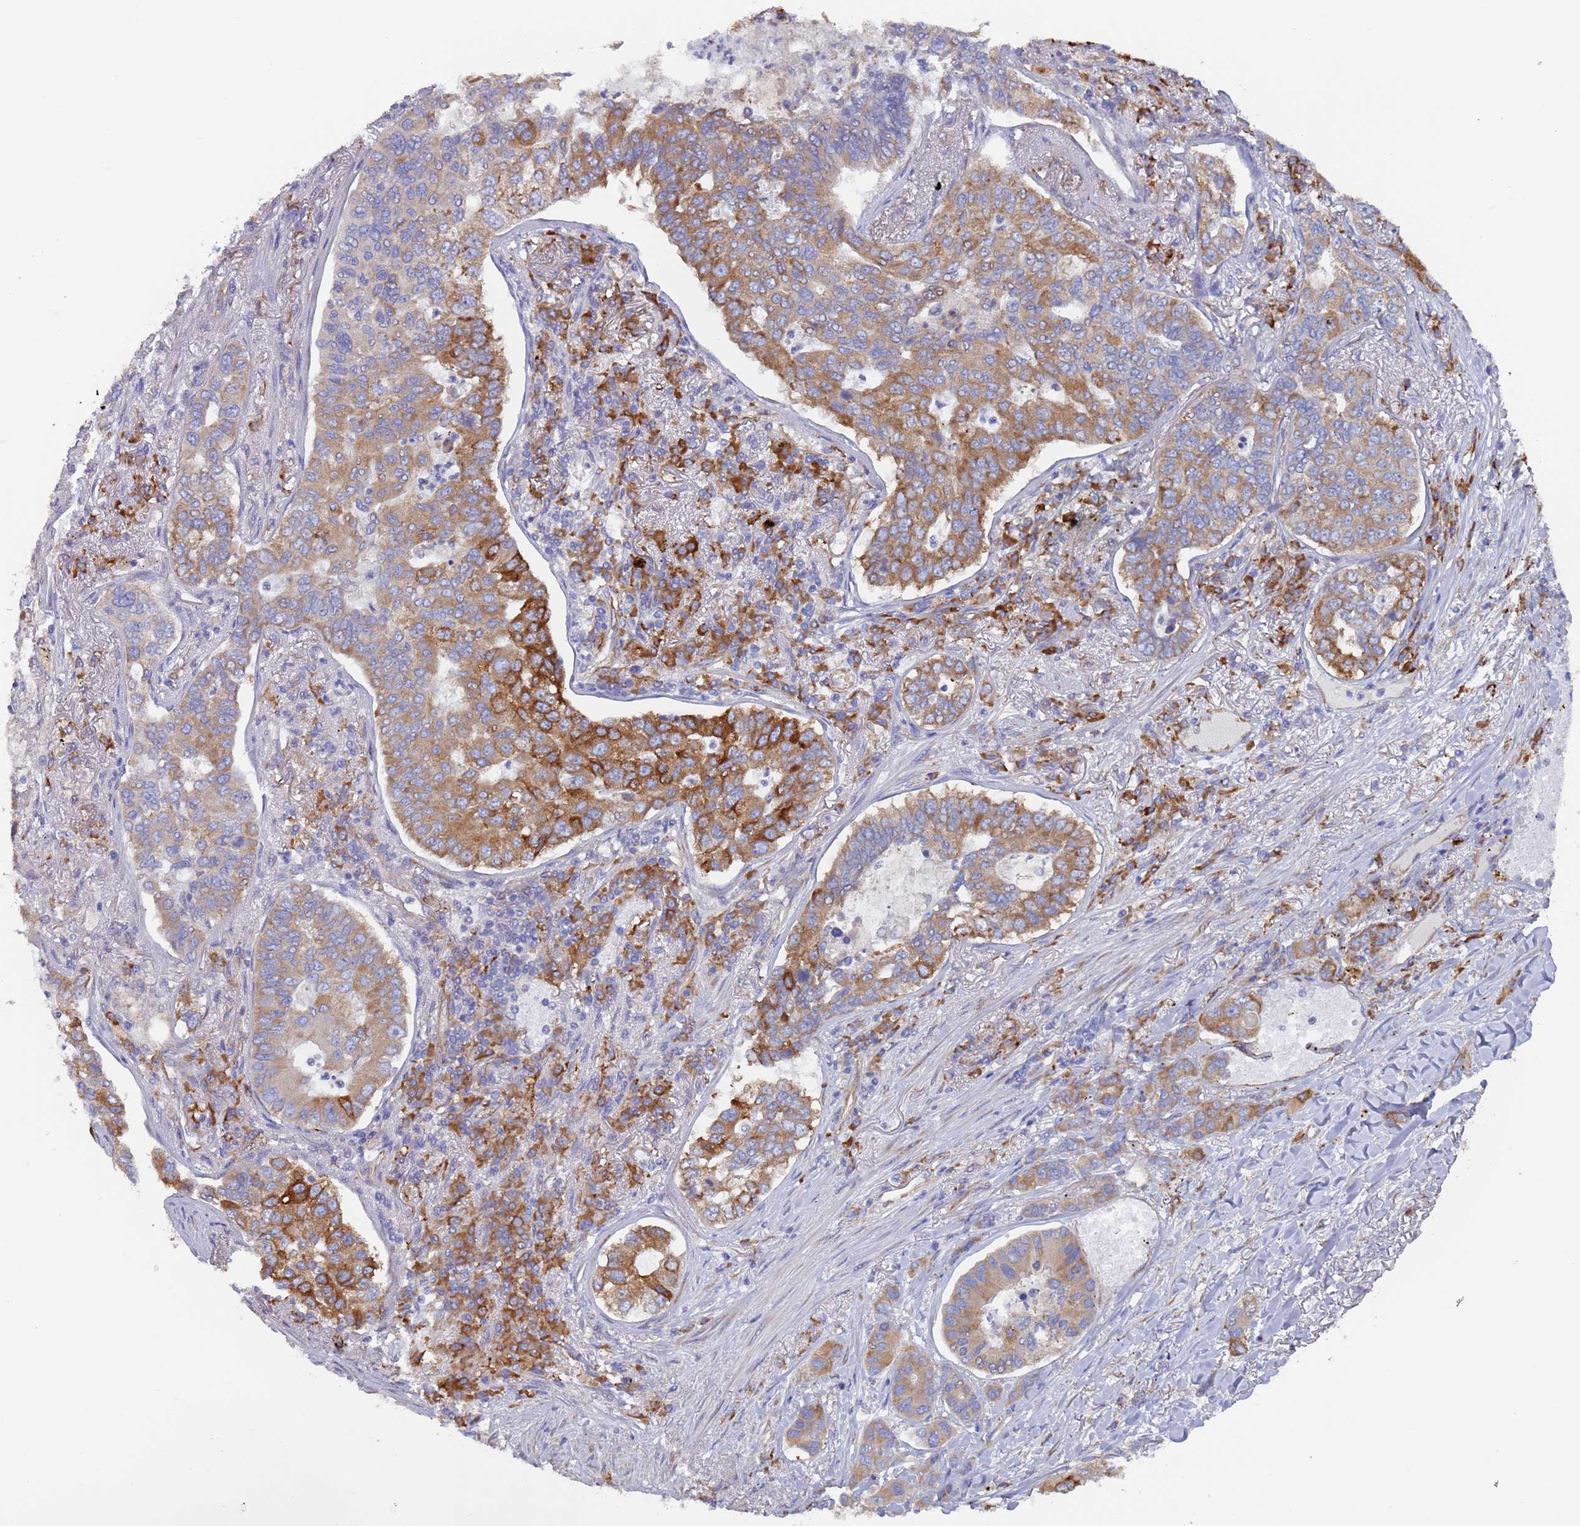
{"staining": {"intensity": "strong", "quantity": "25%-75%", "location": "cytoplasmic/membranous"}, "tissue": "lung cancer", "cell_type": "Tumor cells", "image_type": "cancer", "snomed": [{"axis": "morphology", "description": "Adenocarcinoma, NOS"}, {"axis": "topography", "description": "Lung"}], "caption": "Immunohistochemistry (DAB) staining of lung cancer shows strong cytoplasmic/membranous protein expression in about 25%-75% of tumor cells.", "gene": "ZNF844", "patient": {"sex": "male", "age": 49}}